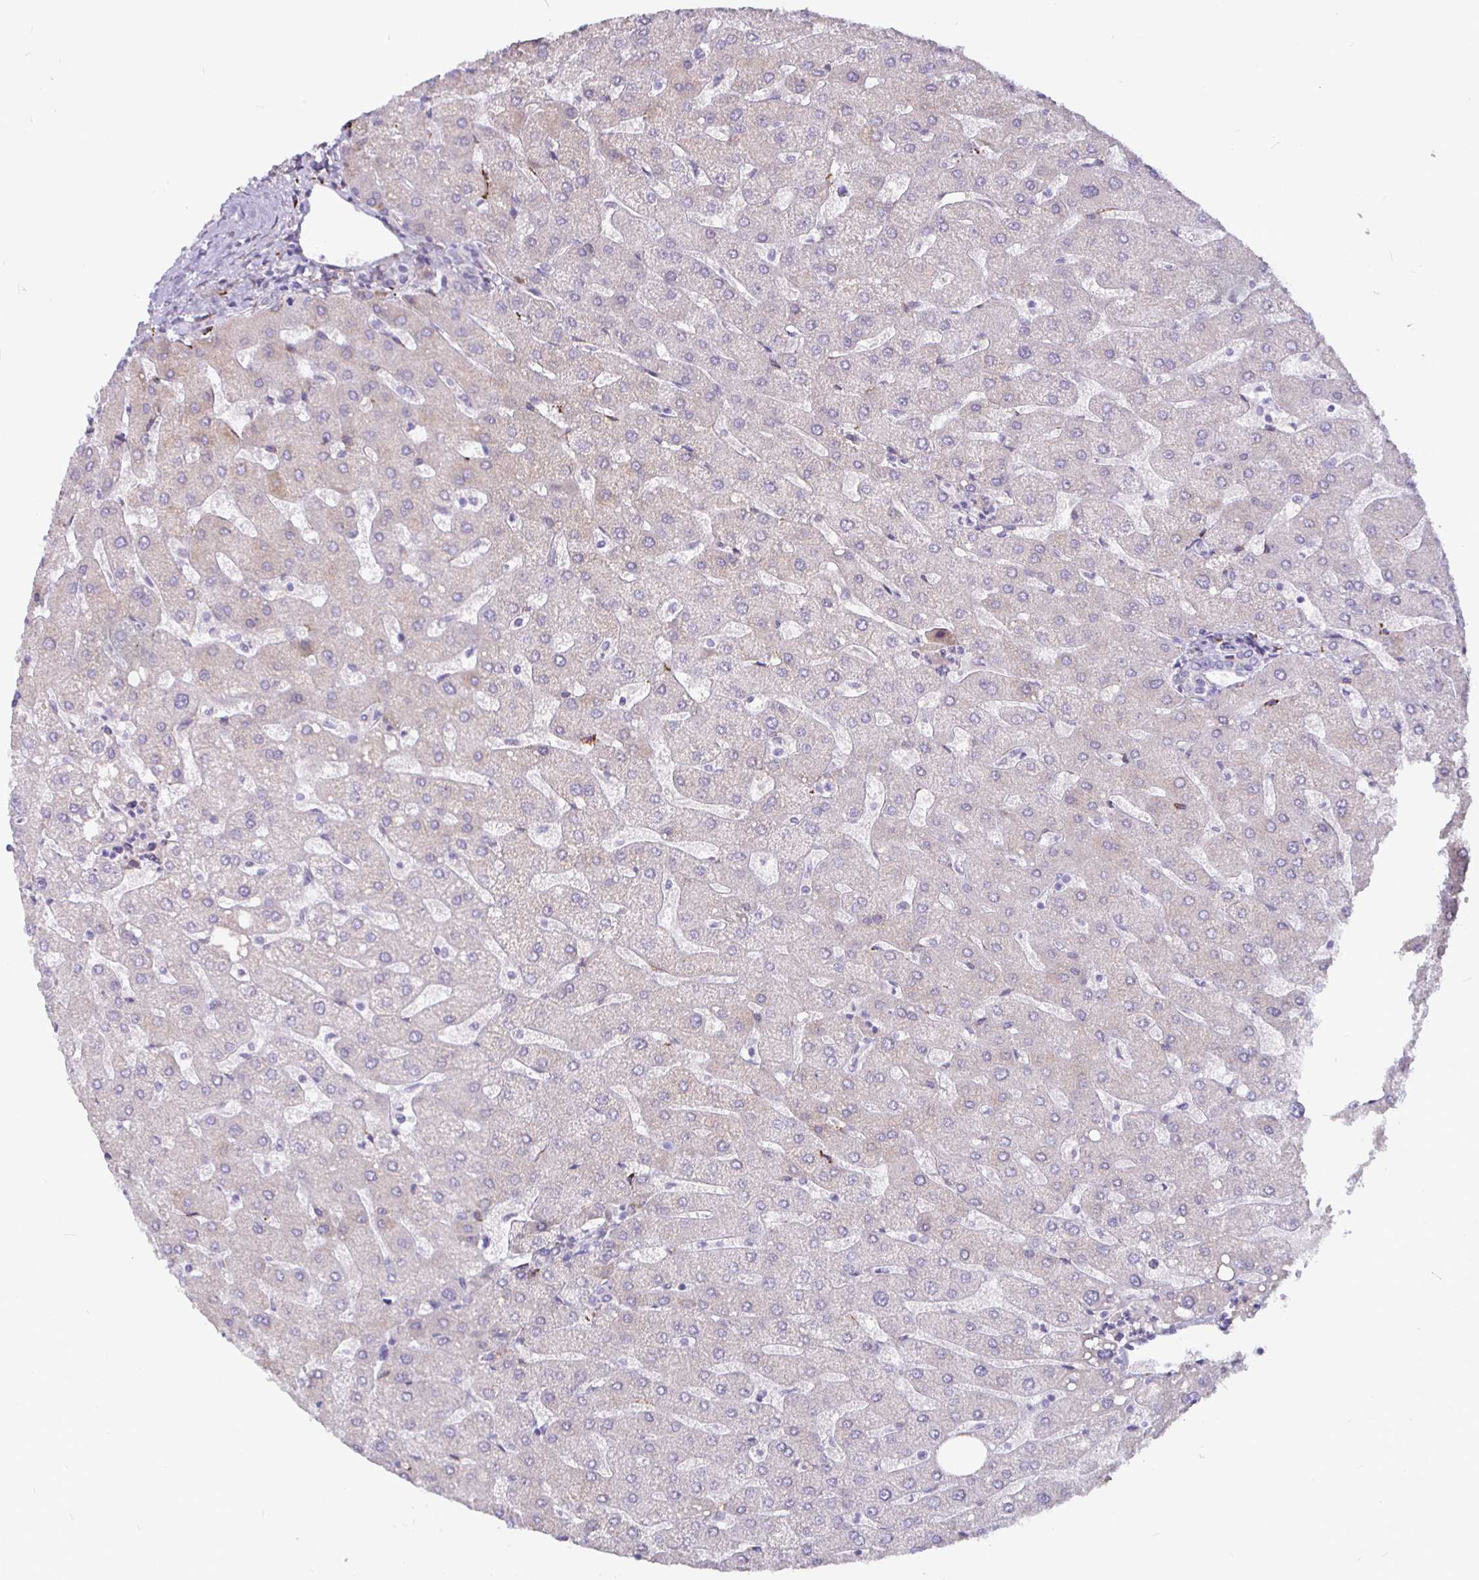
{"staining": {"intensity": "negative", "quantity": "none", "location": "none"}, "tissue": "liver", "cell_type": "Cholangiocytes", "image_type": "normal", "snomed": [{"axis": "morphology", "description": "Normal tissue, NOS"}, {"axis": "topography", "description": "Liver"}], "caption": "There is no significant positivity in cholangiocytes of liver. (Immunohistochemistry (ihc), brightfield microscopy, high magnification).", "gene": "P4HA2", "patient": {"sex": "male", "age": 67}}